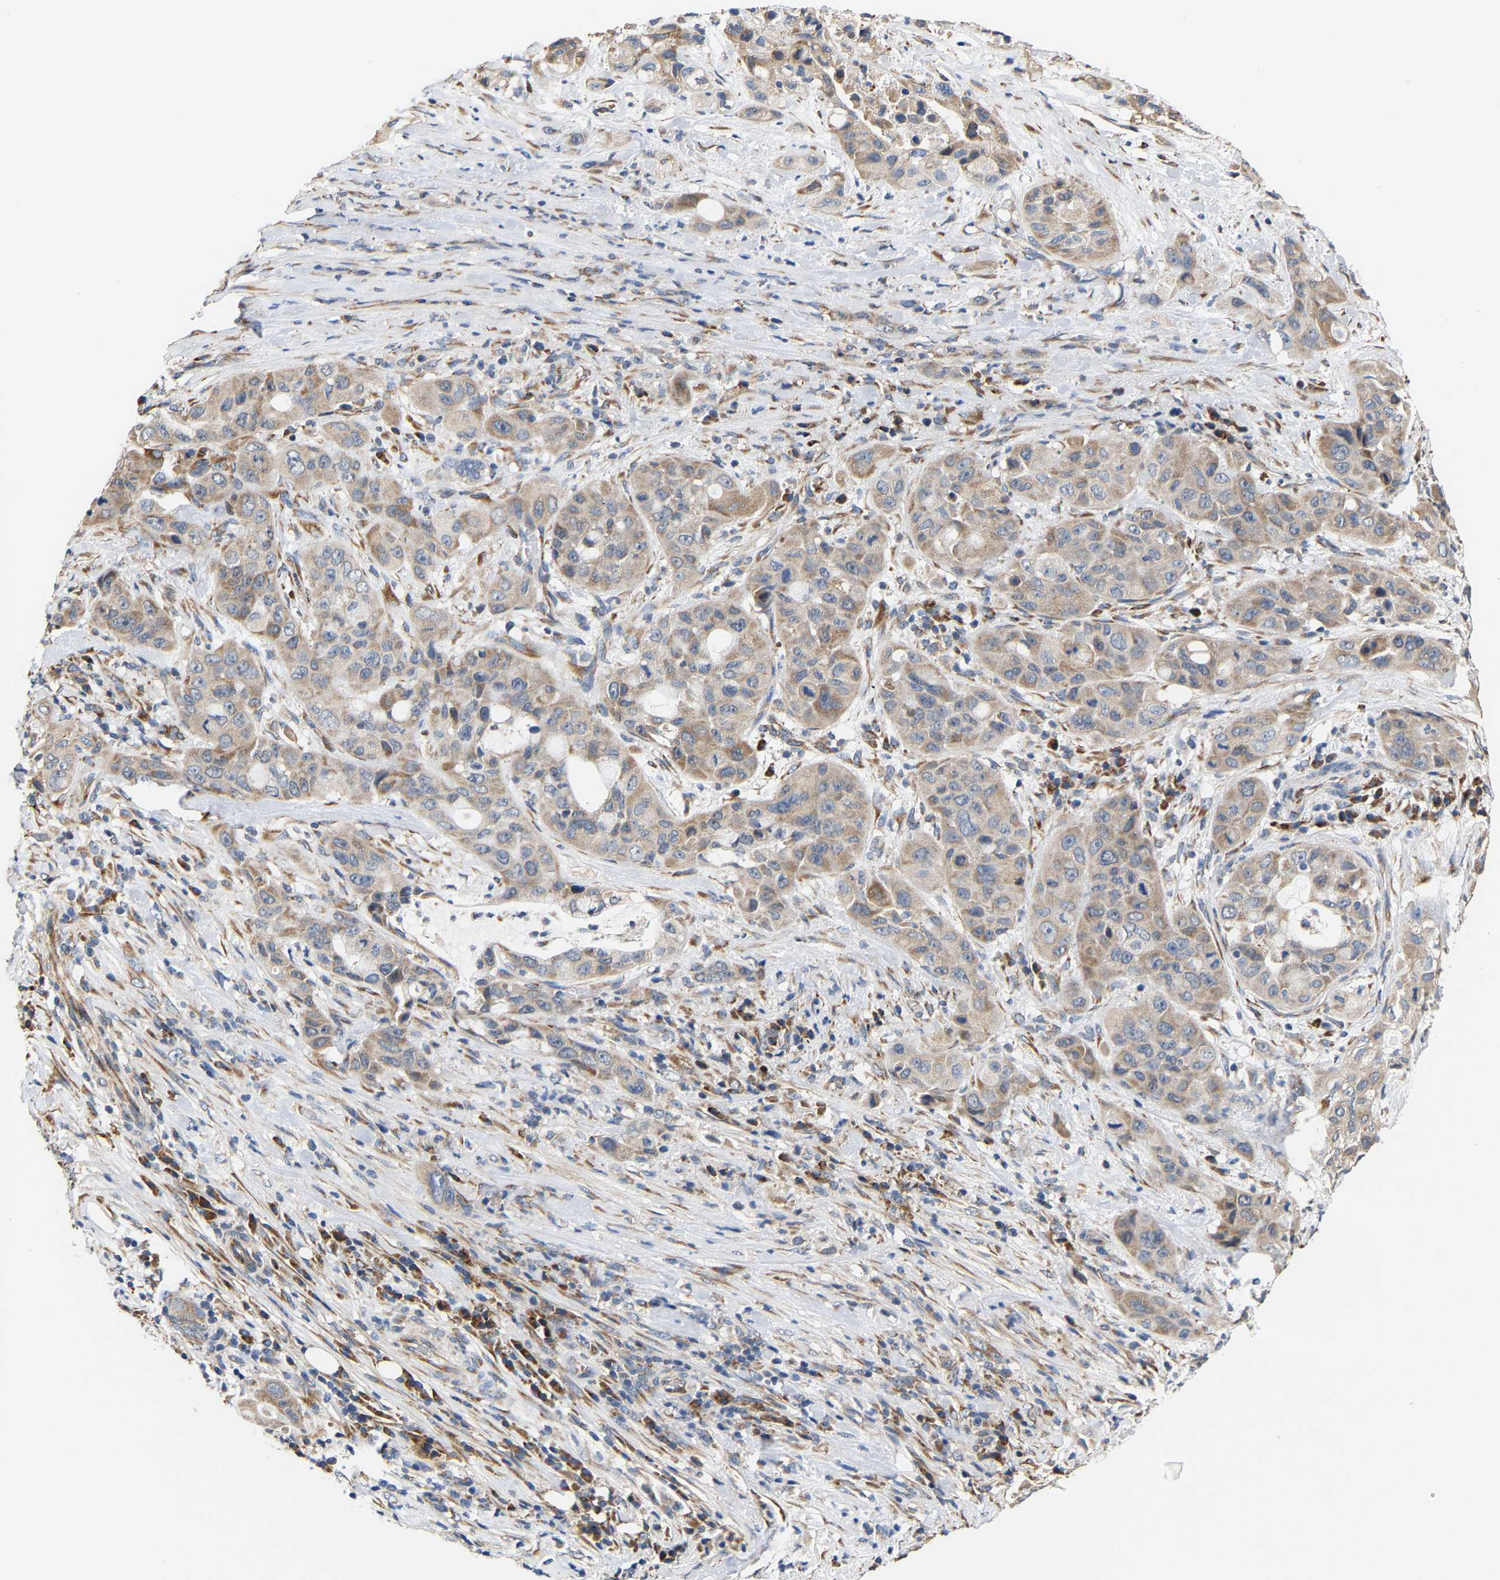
{"staining": {"intensity": "weak", "quantity": ">75%", "location": "cytoplasmic/membranous"}, "tissue": "pancreatic cancer", "cell_type": "Tumor cells", "image_type": "cancer", "snomed": [{"axis": "morphology", "description": "Adenocarcinoma, NOS"}, {"axis": "topography", "description": "Pancreas"}], "caption": "Immunohistochemical staining of pancreatic adenocarcinoma displays low levels of weak cytoplasmic/membranous expression in about >75% of tumor cells.", "gene": "TMEM168", "patient": {"sex": "male", "age": 53}}